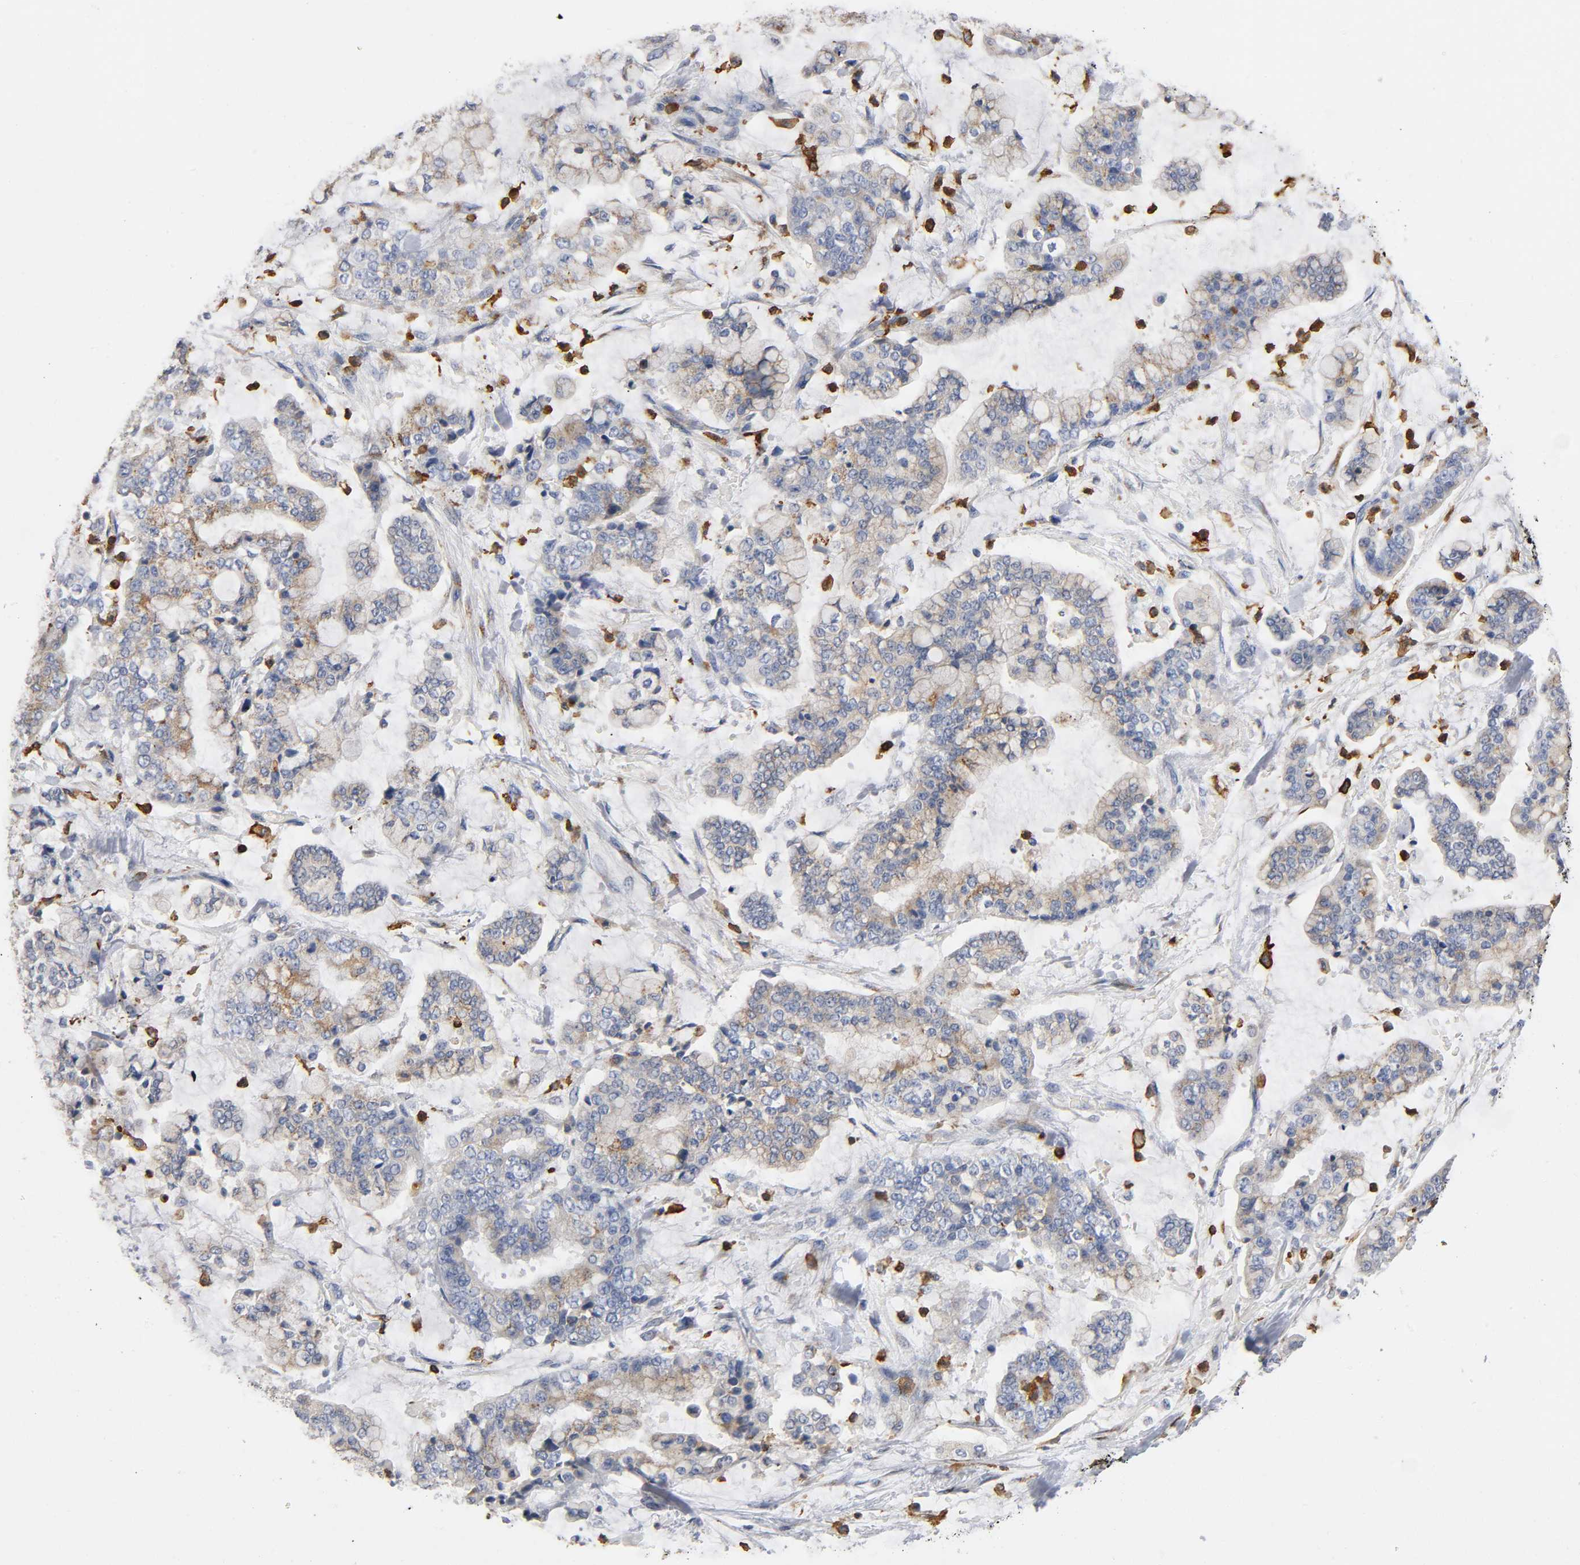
{"staining": {"intensity": "moderate", "quantity": "25%-75%", "location": "cytoplasmic/membranous"}, "tissue": "stomach cancer", "cell_type": "Tumor cells", "image_type": "cancer", "snomed": [{"axis": "morphology", "description": "Normal tissue, NOS"}, {"axis": "morphology", "description": "Adenocarcinoma, NOS"}, {"axis": "topography", "description": "Stomach, upper"}, {"axis": "topography", "description": "Stomach"}], "caption": "IHC (DAB (3,3'-diaminobenzidine)) staining of human stomach cancer demonstrates moderate cytoplasmic/membranous protein staining in approximately 25%-75% of tumor cells. Using DAB (3,3'-diaminobenzidine) (brown) and hematoxylin (blue) stains, captured at high magnification using brightfield microscopy.", "gene": "CAPN10", "patient": {"sex": "male", "age": 76}}